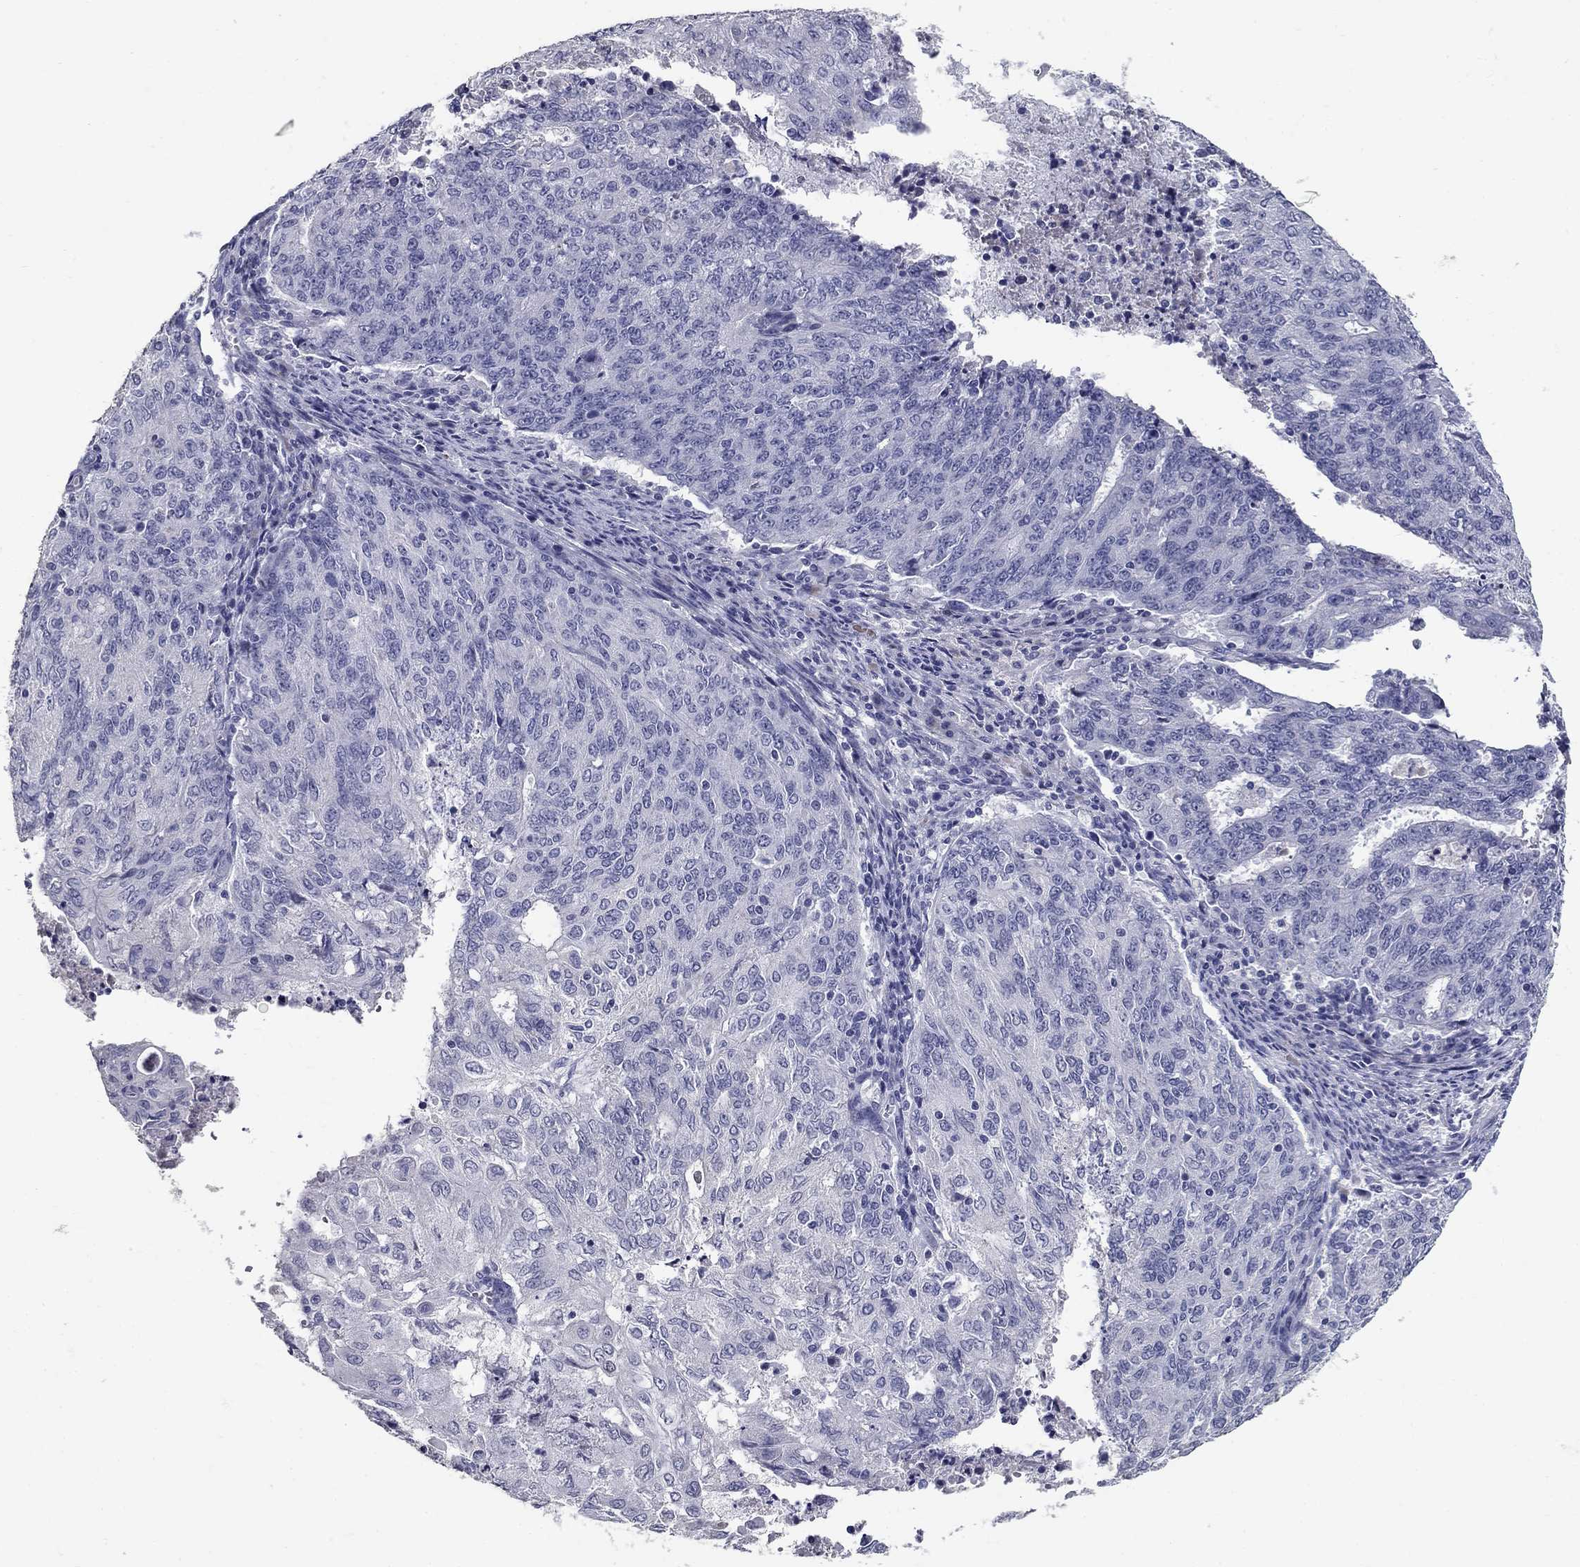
{"staining": {"intensity": "negative", "quantity": "none", "location": "none"}, "tissue": "endometrial cancer", "cell_type": "Tumor cells", "image_type": "cancer", "snomed": [{"axis": "morphology", "description": "Adenocarcinoma, NOS"}, {"axis": "topography", "description": "Endometrium"}], "caption": "A high-resolution image shows immunohistochemistry (IHC) staining of endometrial cancer, which reveals no significant staining in tumor cells.", "gene": "POMC", "patient": {"sex": "female", "age": 82}}